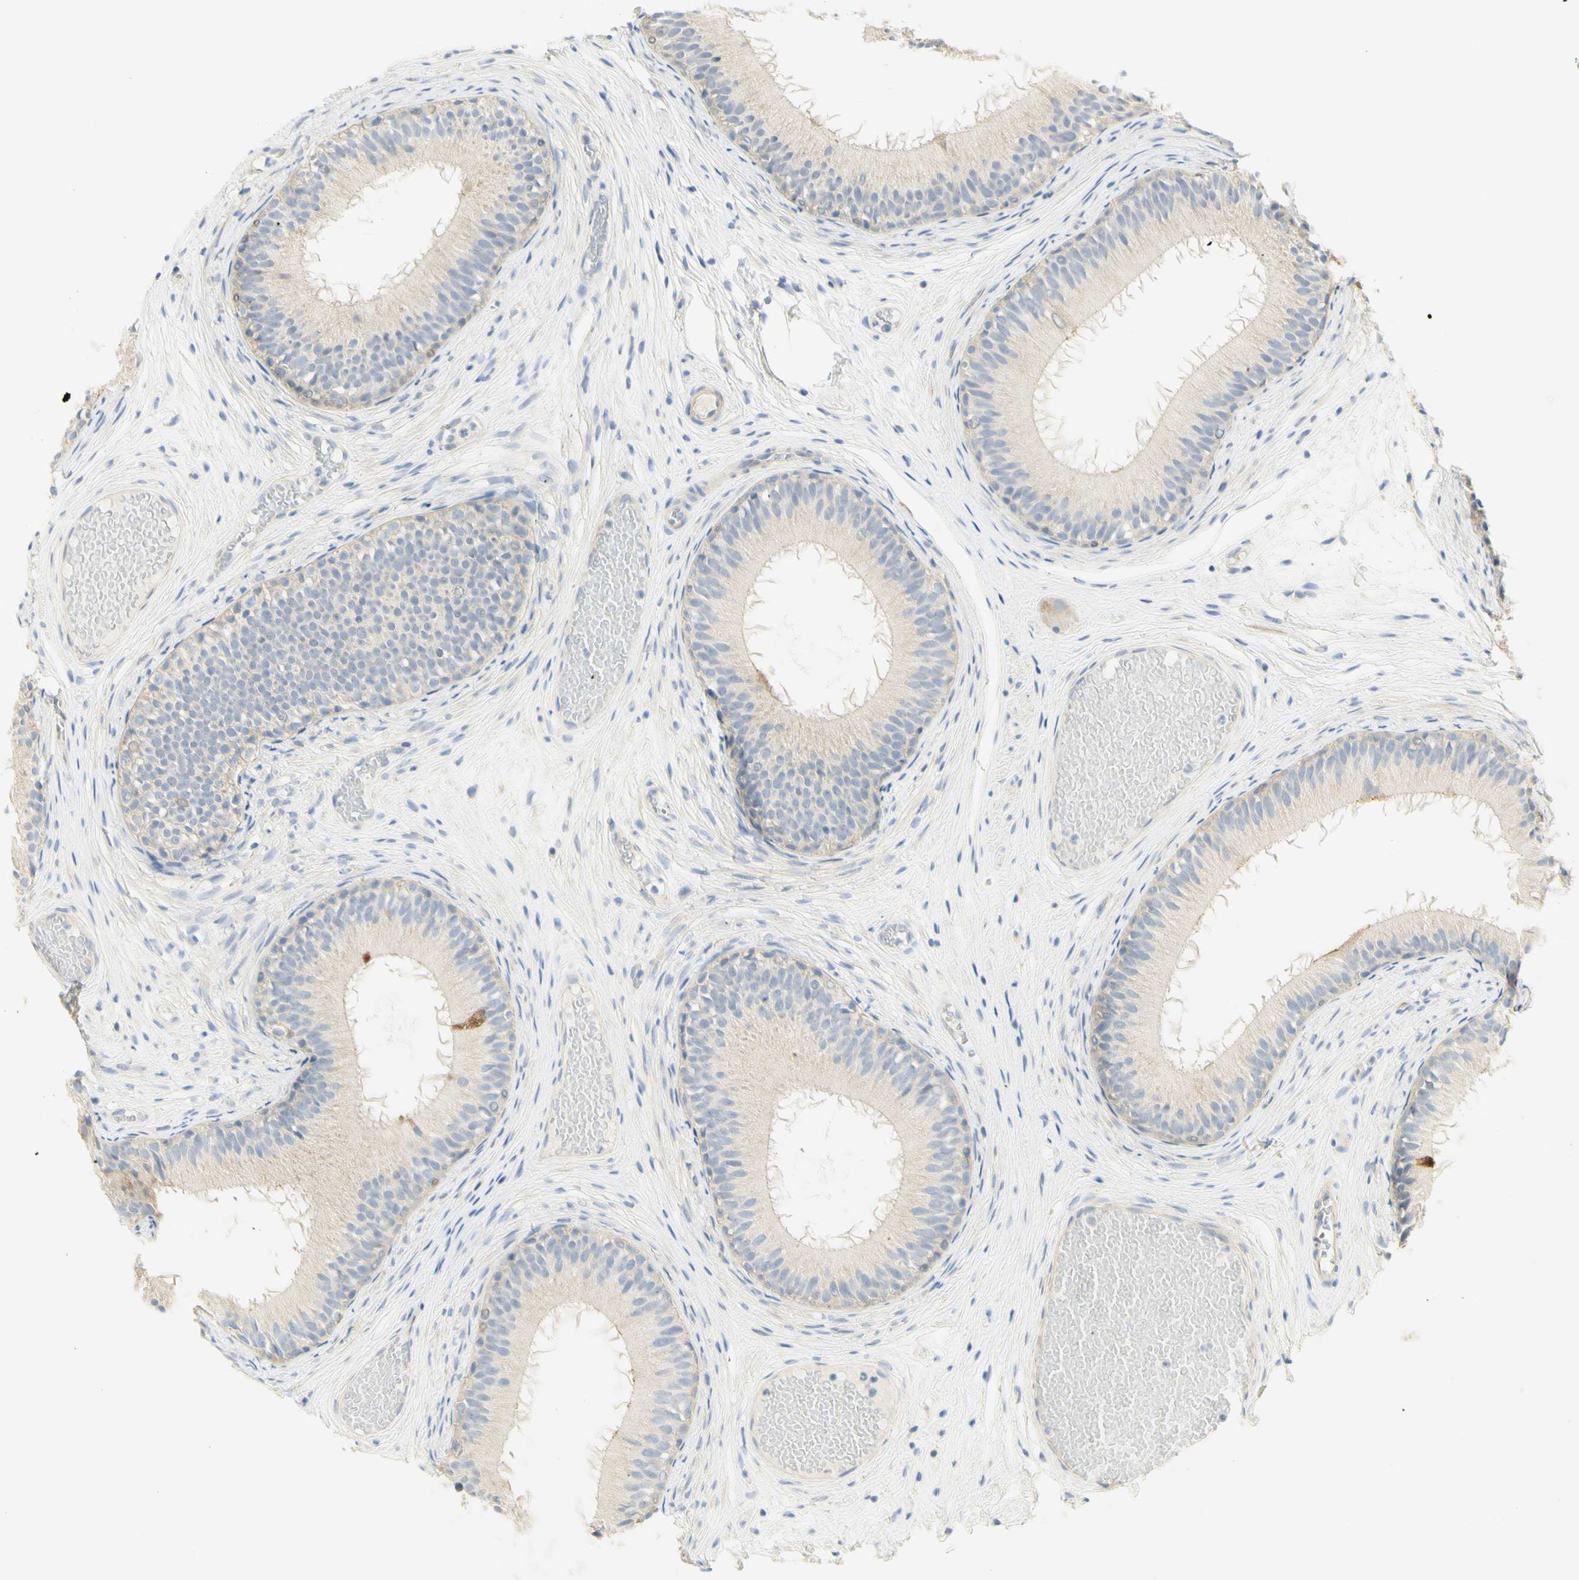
{"staining": {"intensity": "weak", "quantity": ">75%", "location": "cytoplasmic/membranous"}, "tissue": "epididymis", "cell_type": "Glandular cells", "image_type": "normal", "snomed": [{"axis": "morphology", "description": "Normal tissue, NOS"}, {"axis": "morphology", "description": "Atrophy, NOS"}, {"axis": "topography", "description": "Testis"}, {"axis": "topography", "description": "Epididymis"}], "caption": "This is a micrograph of immunohistochemistry (IHC) staining of unremarkable epididymis, which shows weak staining in the cytoplasmic/membranous of glandular cells.", "gene": "KIF11", "patient": {"sex": "male", "age": 18}}